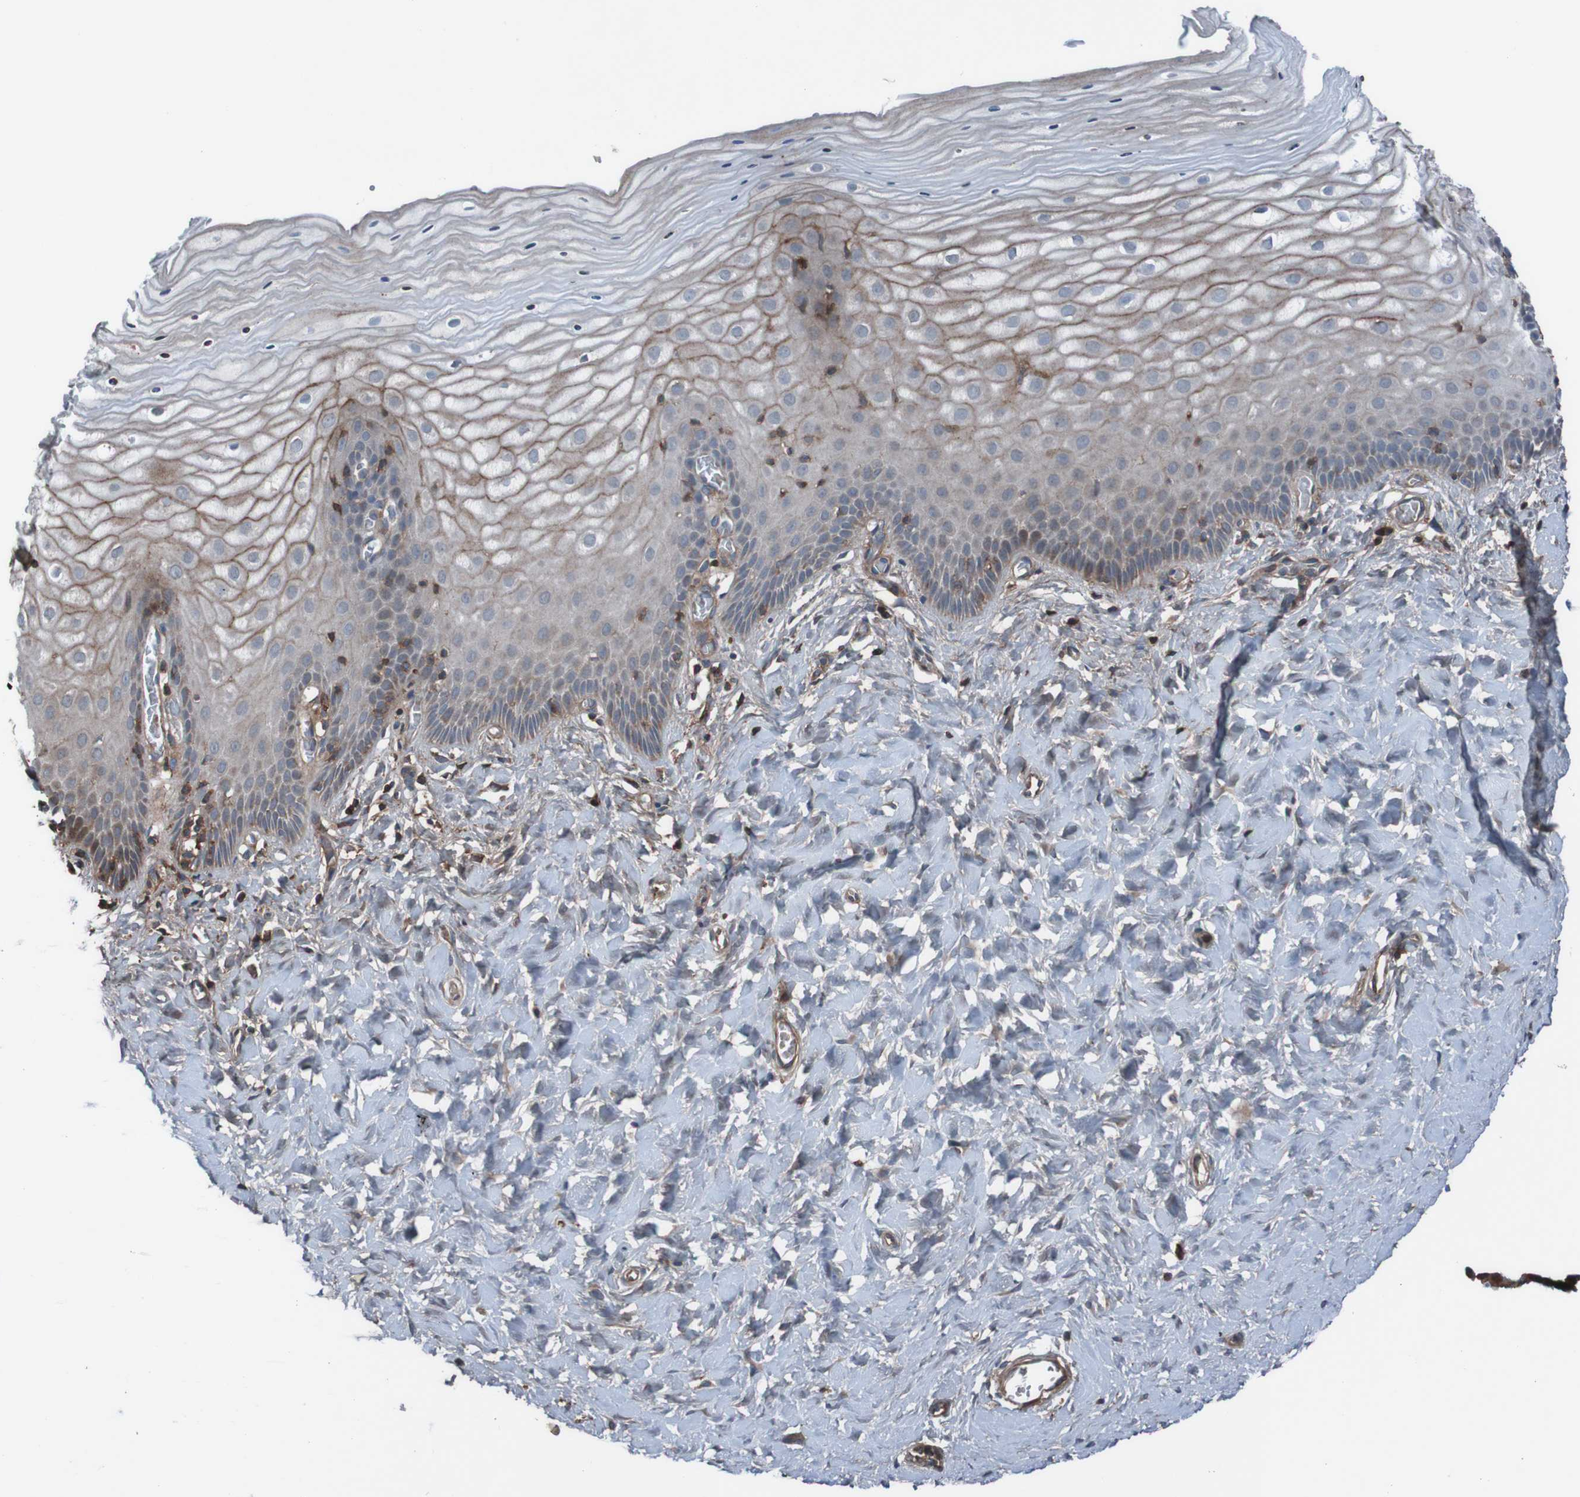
{"staining": {"intensity": "moderate", "quantity": ">75%", "location": "cytoplasmic/membranous"}, "tissue": "cervix", "cell_type": "Glandular cells", "image_type": "normal", "snomed": [{"axis": "morphology", "description": "Normal tissue, NOS"}, {"axis": "topography", "description": "Cervix"}], "caption": "Immunohistochemical staining of normal human cervix exhibits >75% levels of moderate cytoplasmic/membranous protein expression in about >75% of glandular cells. The staining was performed using DAB to visualize the protein expression in brown, while the nuclei were stained in blue with hematoxylin (Magnification: 20x).", "gene": "PDGFB", "patient": {"sex": "female", "age": 55}}